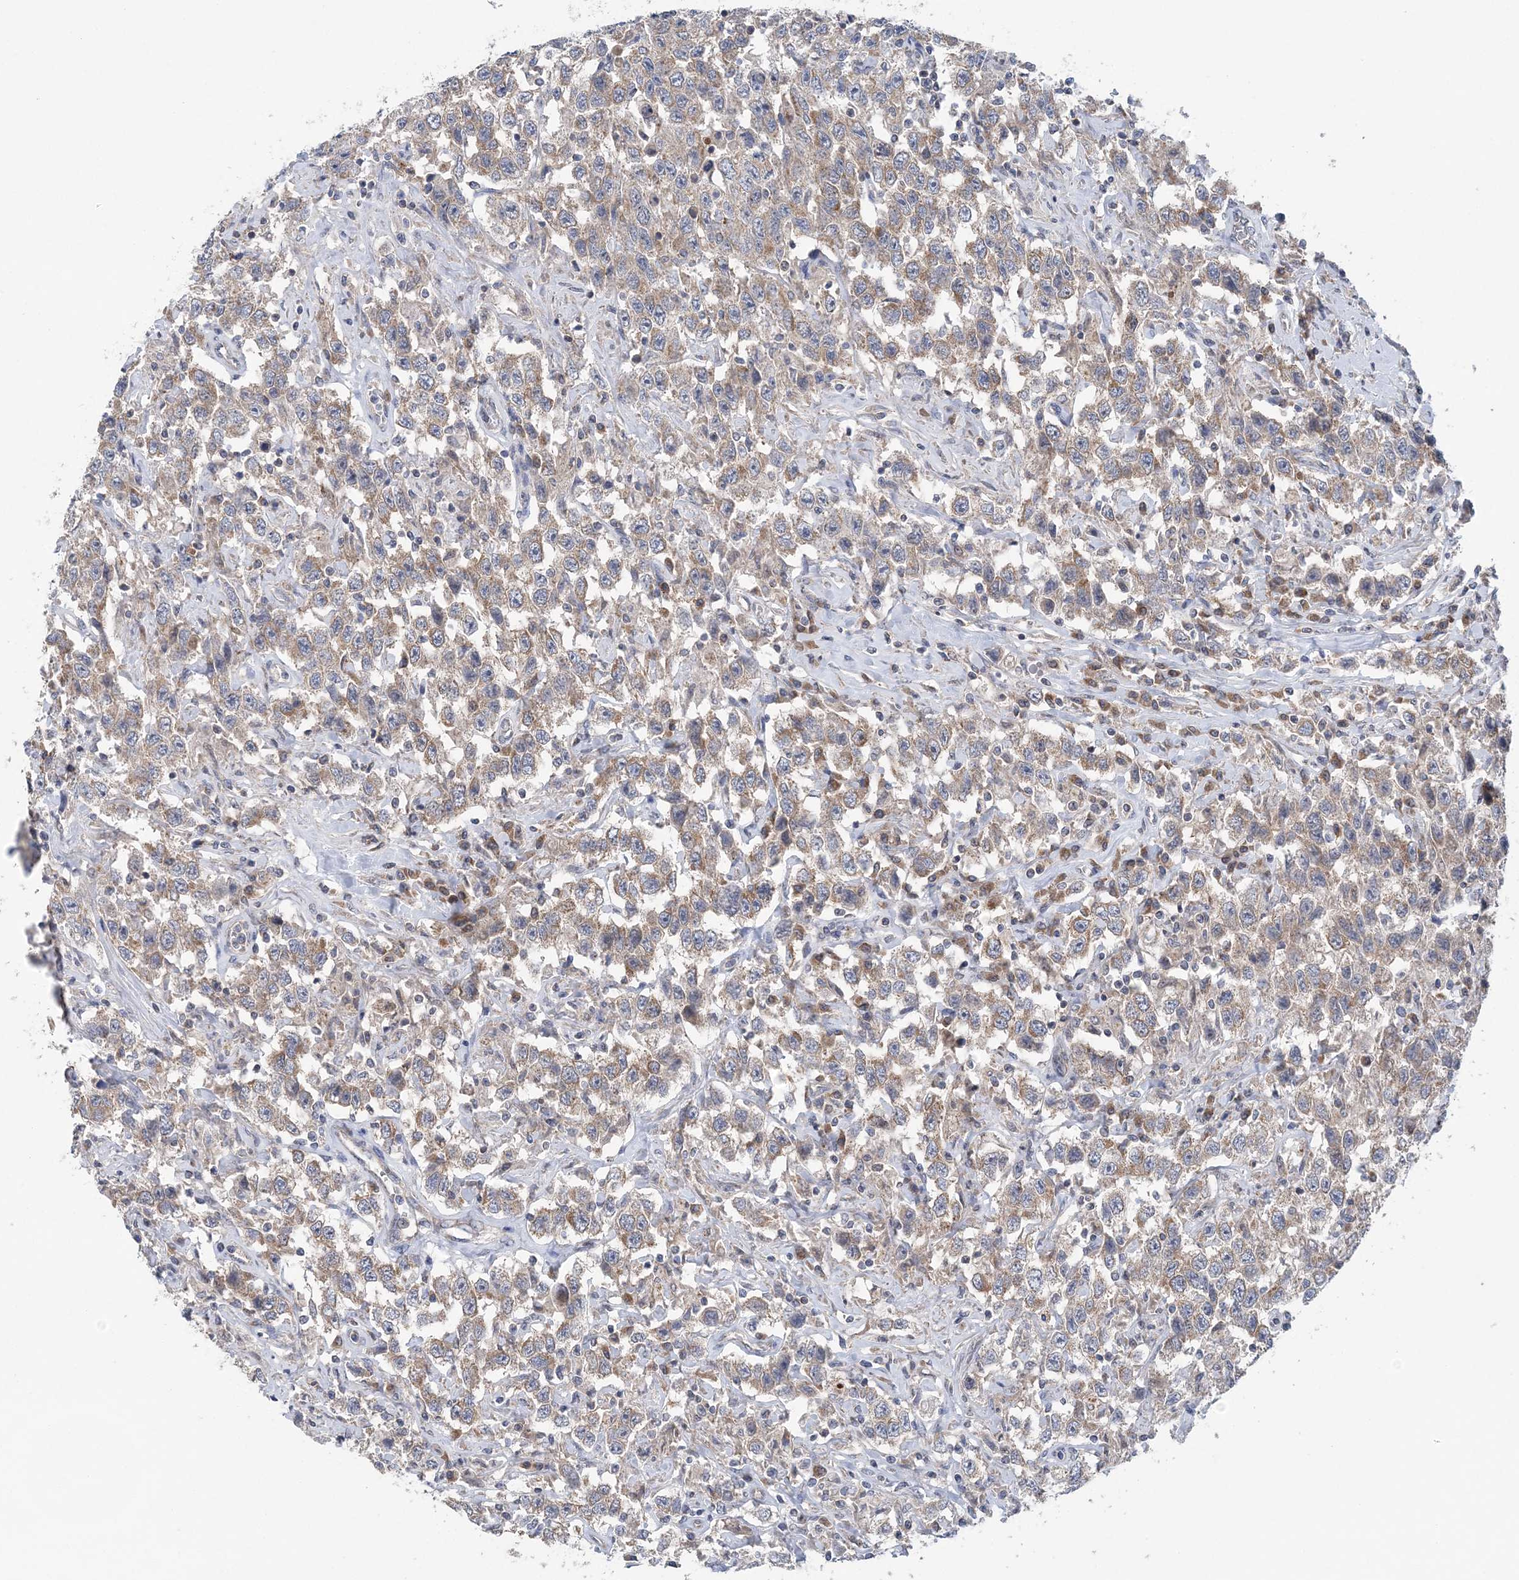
{"staining": {"intensity": "weak", "quantity": "25%-75%", "location": "cytoplasmic/membranous"}, "tissue": "testis cancer", "cell_type": "Tumor cells", "image_type": "cancer", "snomed": [{"axis": "morphology", "description": "Seminoma, NOS"}, {"axis": "topography", "description": "Testis"}], "caption": "Seminoma (testis) was stained to show a protein in brown. There is low levels of weak cytoplasmic/membranous positivity in approximately 25%-75% of tumor cells.", "gene": "COPE", "patient": {"sex": "male", "age": 41}}